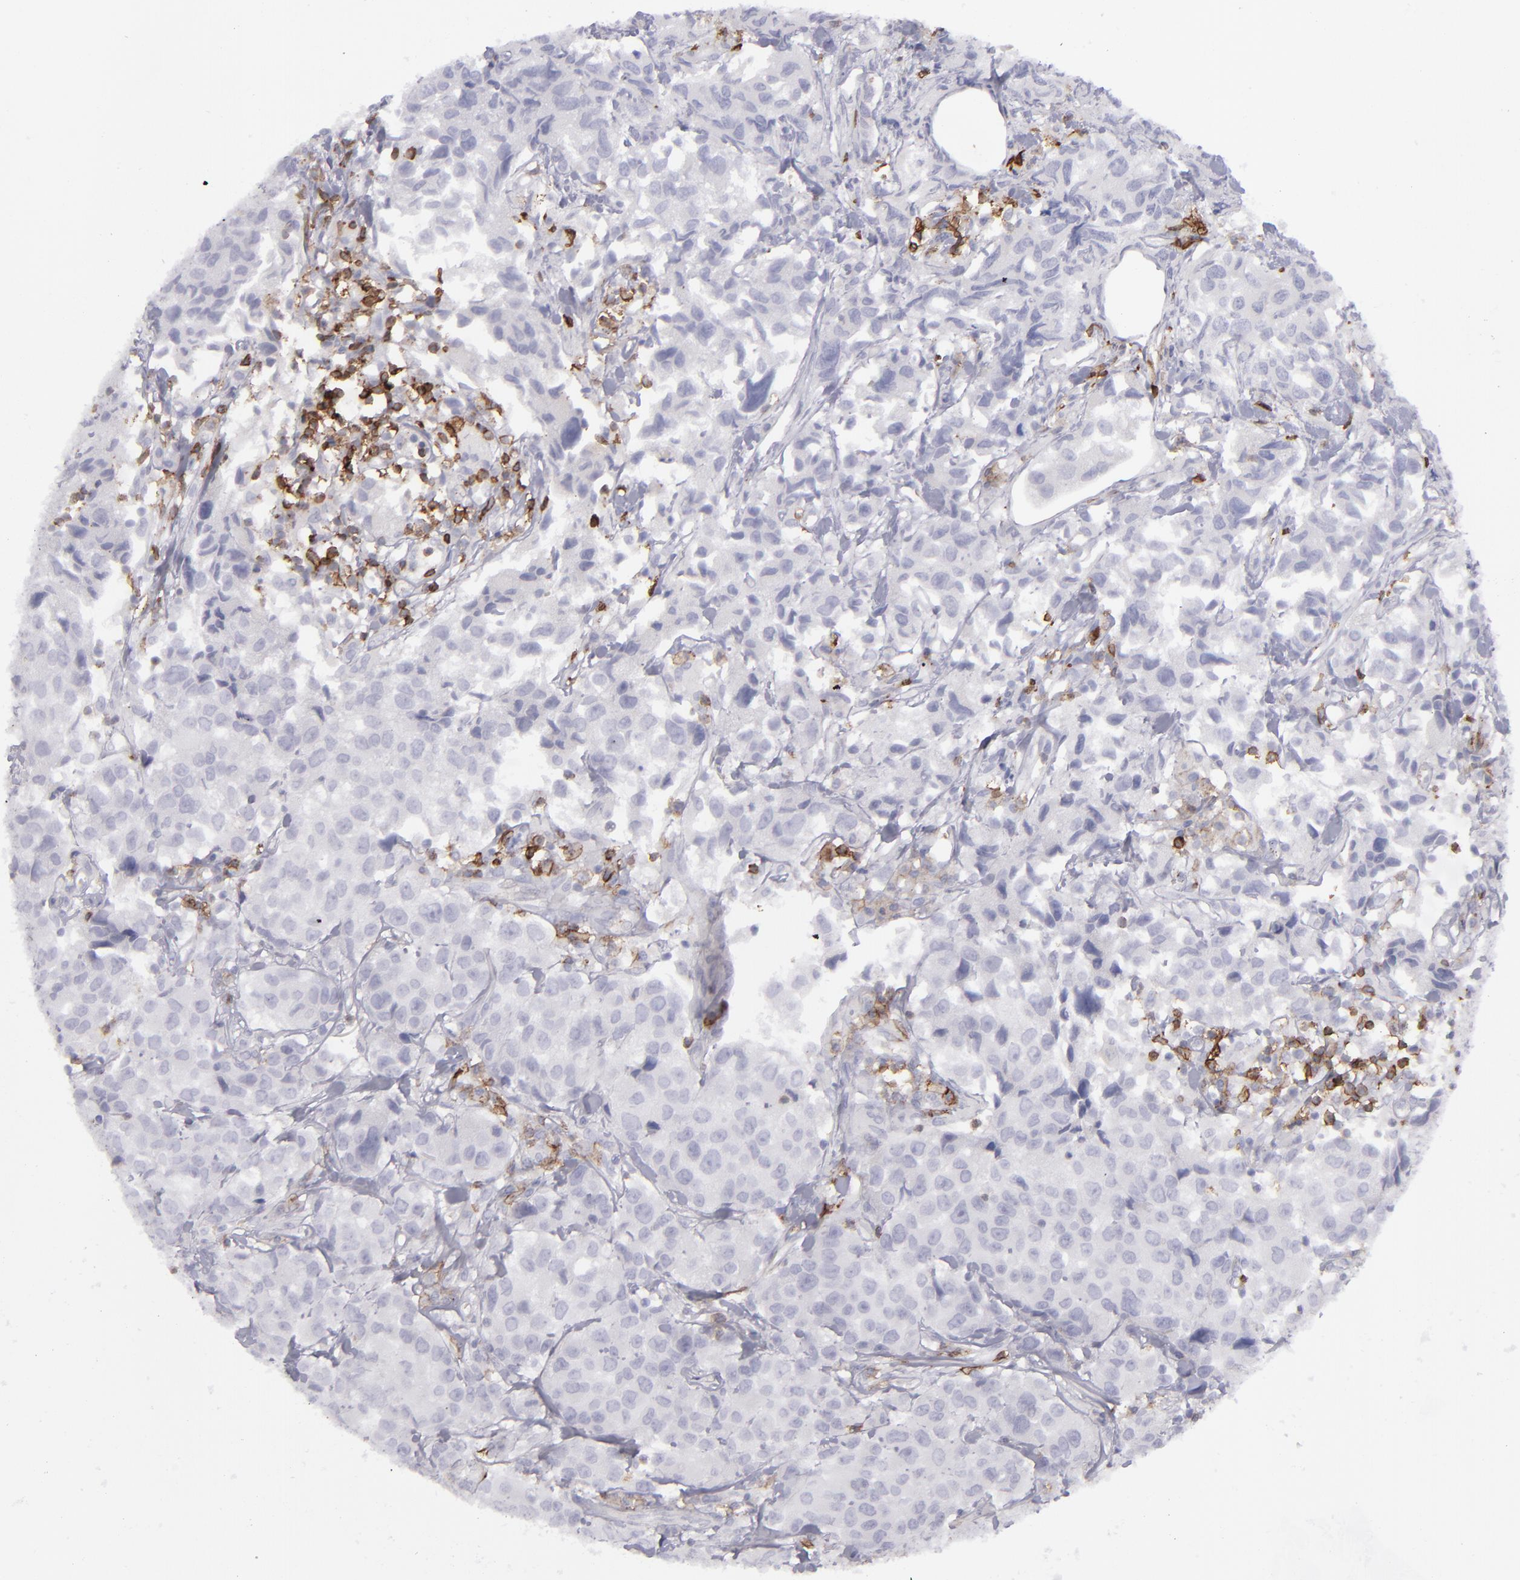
{"staining": {"intensity": "negative", "quantity": "none", "location": "none"}, "tissue": "urothelial cancer", "cell_type": "Tumor cells", "image_type": "cancer", "snomed": [{"axis": "morphology", "description": "Urothelial carcinoma, High grade"}, {"axis": "topography", "description": "Urinary bladder"}], "caption": "High power microscopy micrograph of an immunohistochemistry photomicrograph of urothelial cancer, revealing no significant expression in tumor cells. (DAB immunohistochemistry with hematoxylin counter stain).", "gene": "CD27", "patient": {"sex": "female", "age": 75}}